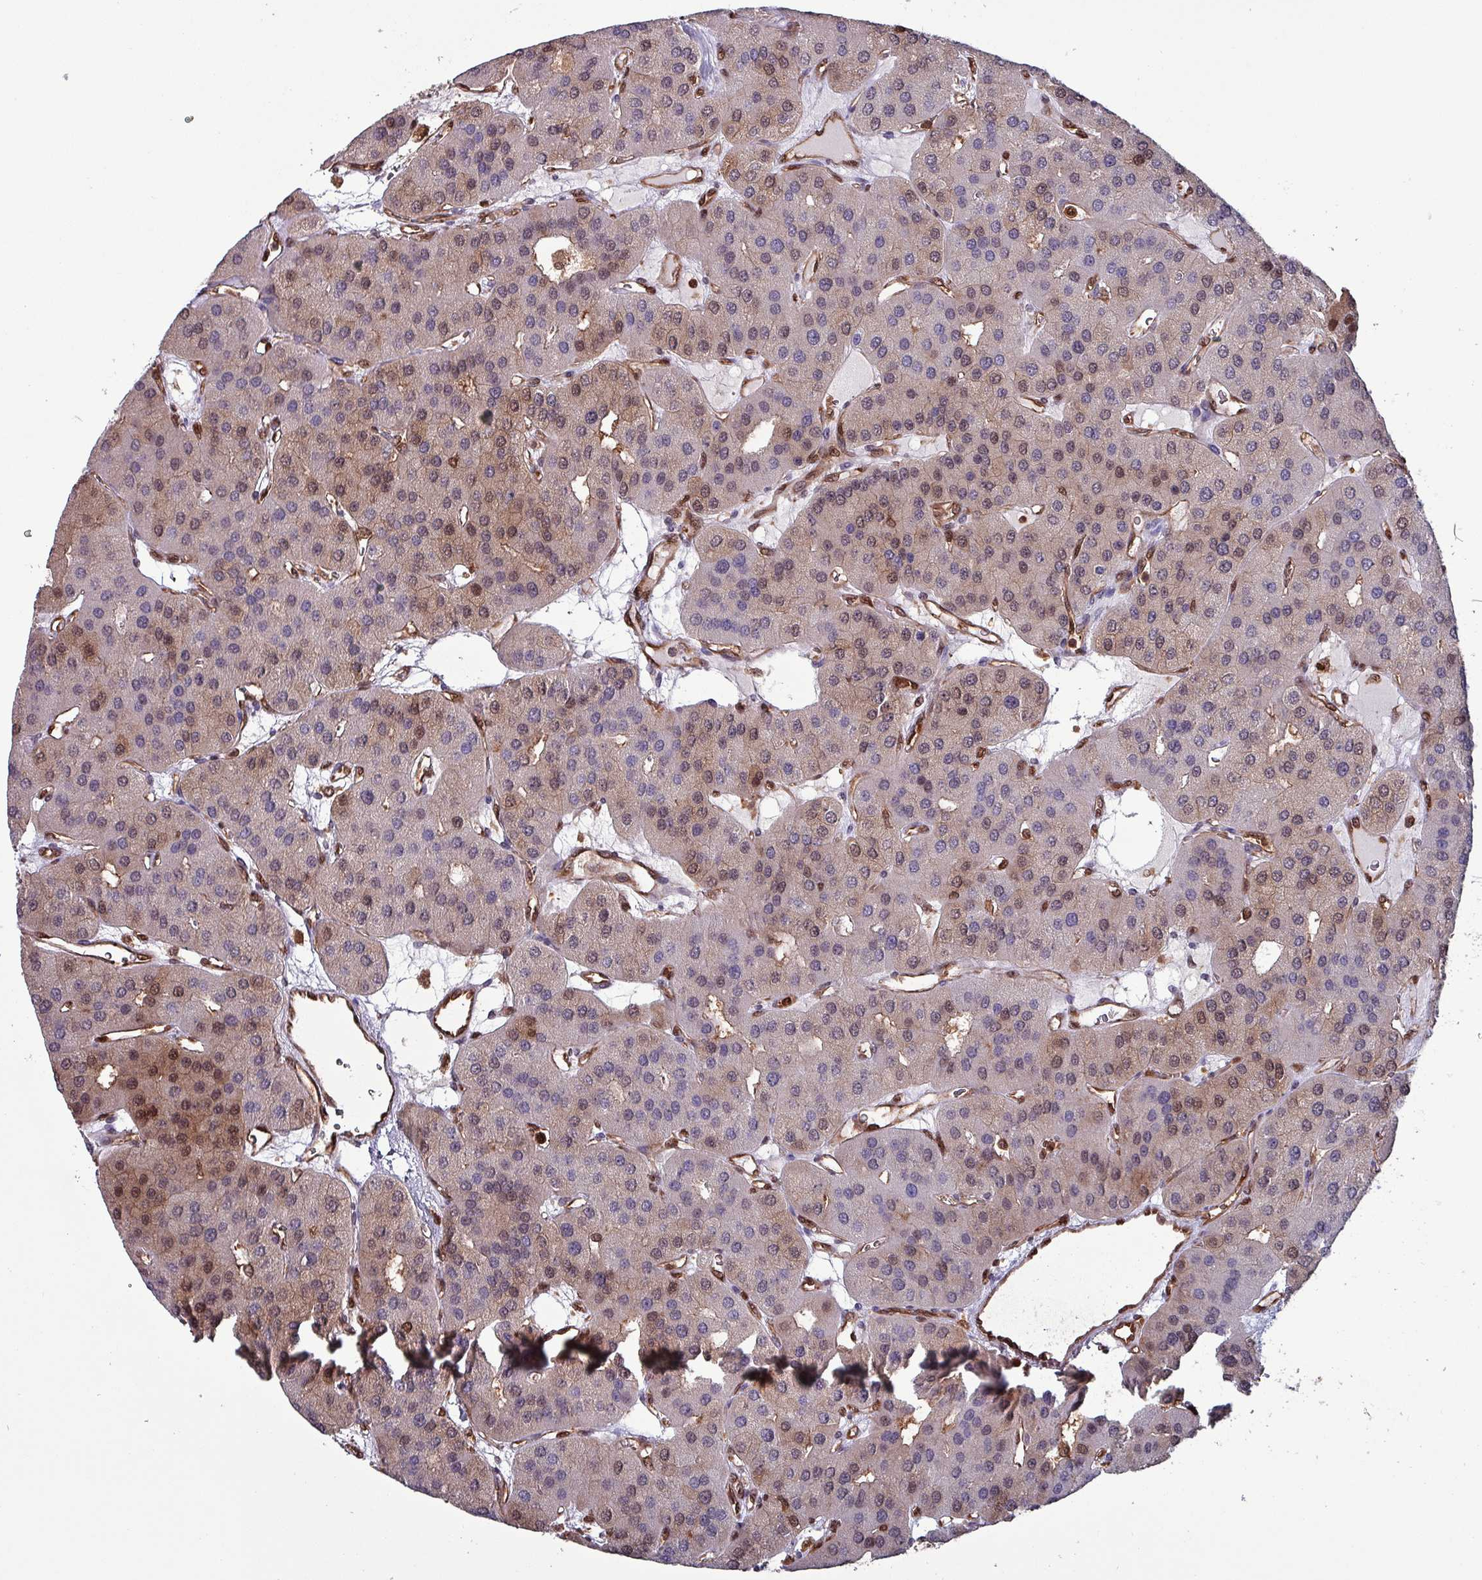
{"staining": {"intensity": "moderate", "quantity": "25%-75%", "location": "nuclear"}, "tissue": "parathyroid gland", "cell_type": "Glandular cells", "image_type": "normal", "snomed": [{"axis": "morphology", "description": "Normal tissue, NOS"}, {"axis": "morphology", "description": "Adenoma, NOS"}, {"axis": "topography", "description": "Parathyroid gland"}], "caption": "Immunohistochemistry staining of unremarkable parathyroid gland, which exhibits medium levels of moderate nuclear expression in approximately 25%-75% of glandular cells indicating moderate nuclear protein positivity. The staining was performed using DAB (3,3'-diaminobenzidine) (brown) for protein detection and nuclei were counterstained in hematoxylin (blue).", "gene": "PSMB8", "patient": {"sex": "female", "age": 86}}